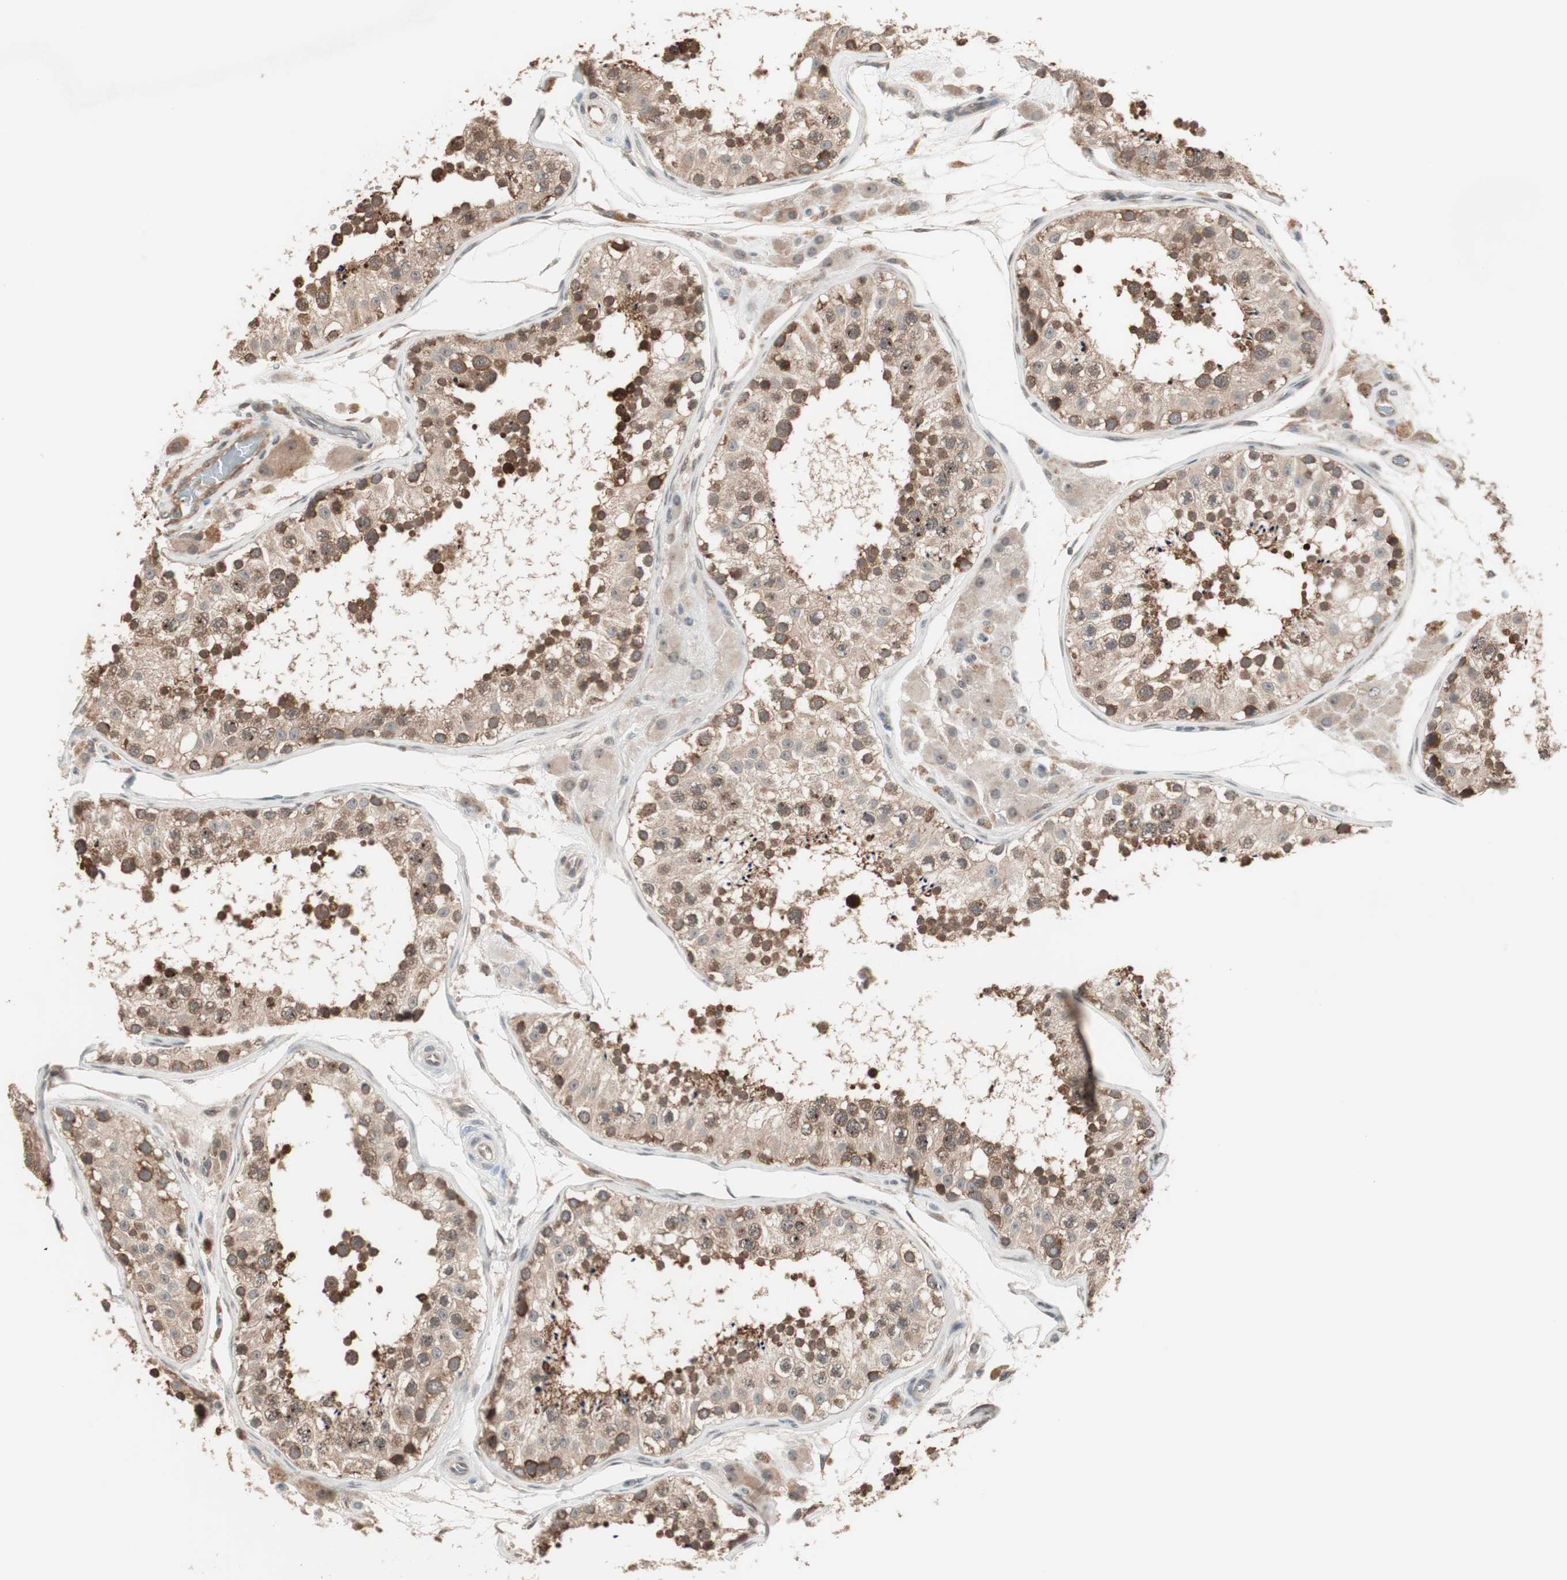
{"staining": {"intensity": "moderate", "quantity": ">75%", "location": "cytoplasmic/membranous"}, "tissue": "testis", "cell_type": "Cells in seminiferous ducts", "image_type": "normal", "snomed": [{"axis": "morphology", "description": "Normal tissue, NOS"}, {"axis": "topography", "description": "Testis"}], "caption": "Testis stained with immunohistochemistry displays moderate cytoplasmic/membranous positivity in approximately >75% of cells in seminiferous ducts. (Brightfield microscopy of DAB IHC at high magnification).", "gene": "FBXO5", "patient": {"sex": "male", "age": 26}}